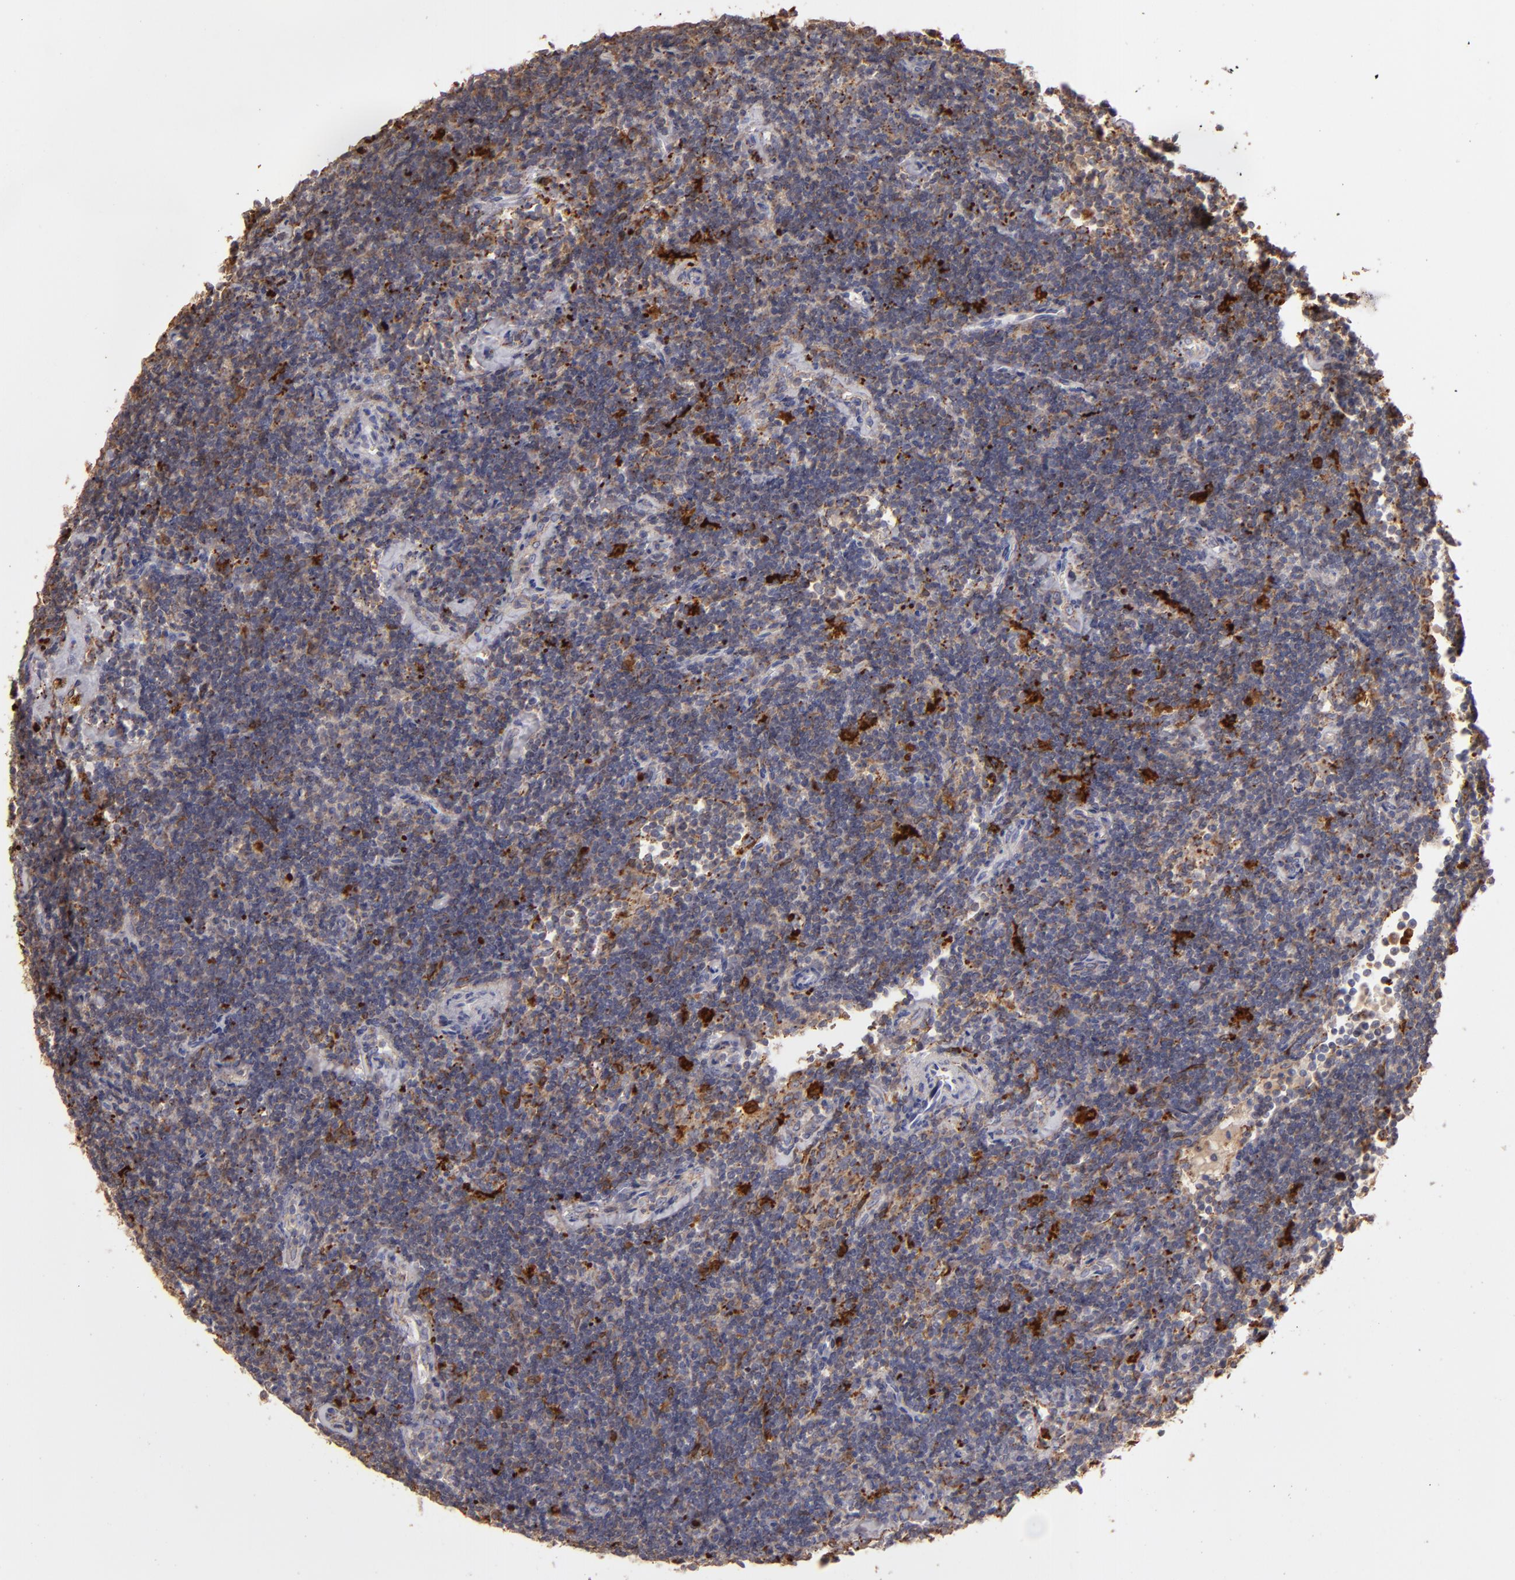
{"staining": {"intensity": "moderate", "quantity": "25%-75%", "location": "cytoplasmic/membranous"}, "tissue": "lymphoma", "cell_type": "Tumor cells", "image_type": "cancer", "snomed": [{"axis": "morphology", "description": "Malignant lymphoma, non-Hodgkin's type, Low grade"}, {"axis": "topography", "description": "Lymph node"}], "caption": "IHC photomicrograph of neoplastic tissue: human low-grade malignant lymphoma, non-Hodgkin's type stained using immunohistochemistry (IHC) exhibits medium levels of moderate protein expression localized specifically in the cytoplasmic/membranous of tumor cells, appearing as a cytoplasmic/membranous brown color.", "gene": "TRAF1", "patient": {"sex": "male", "age": 70}}